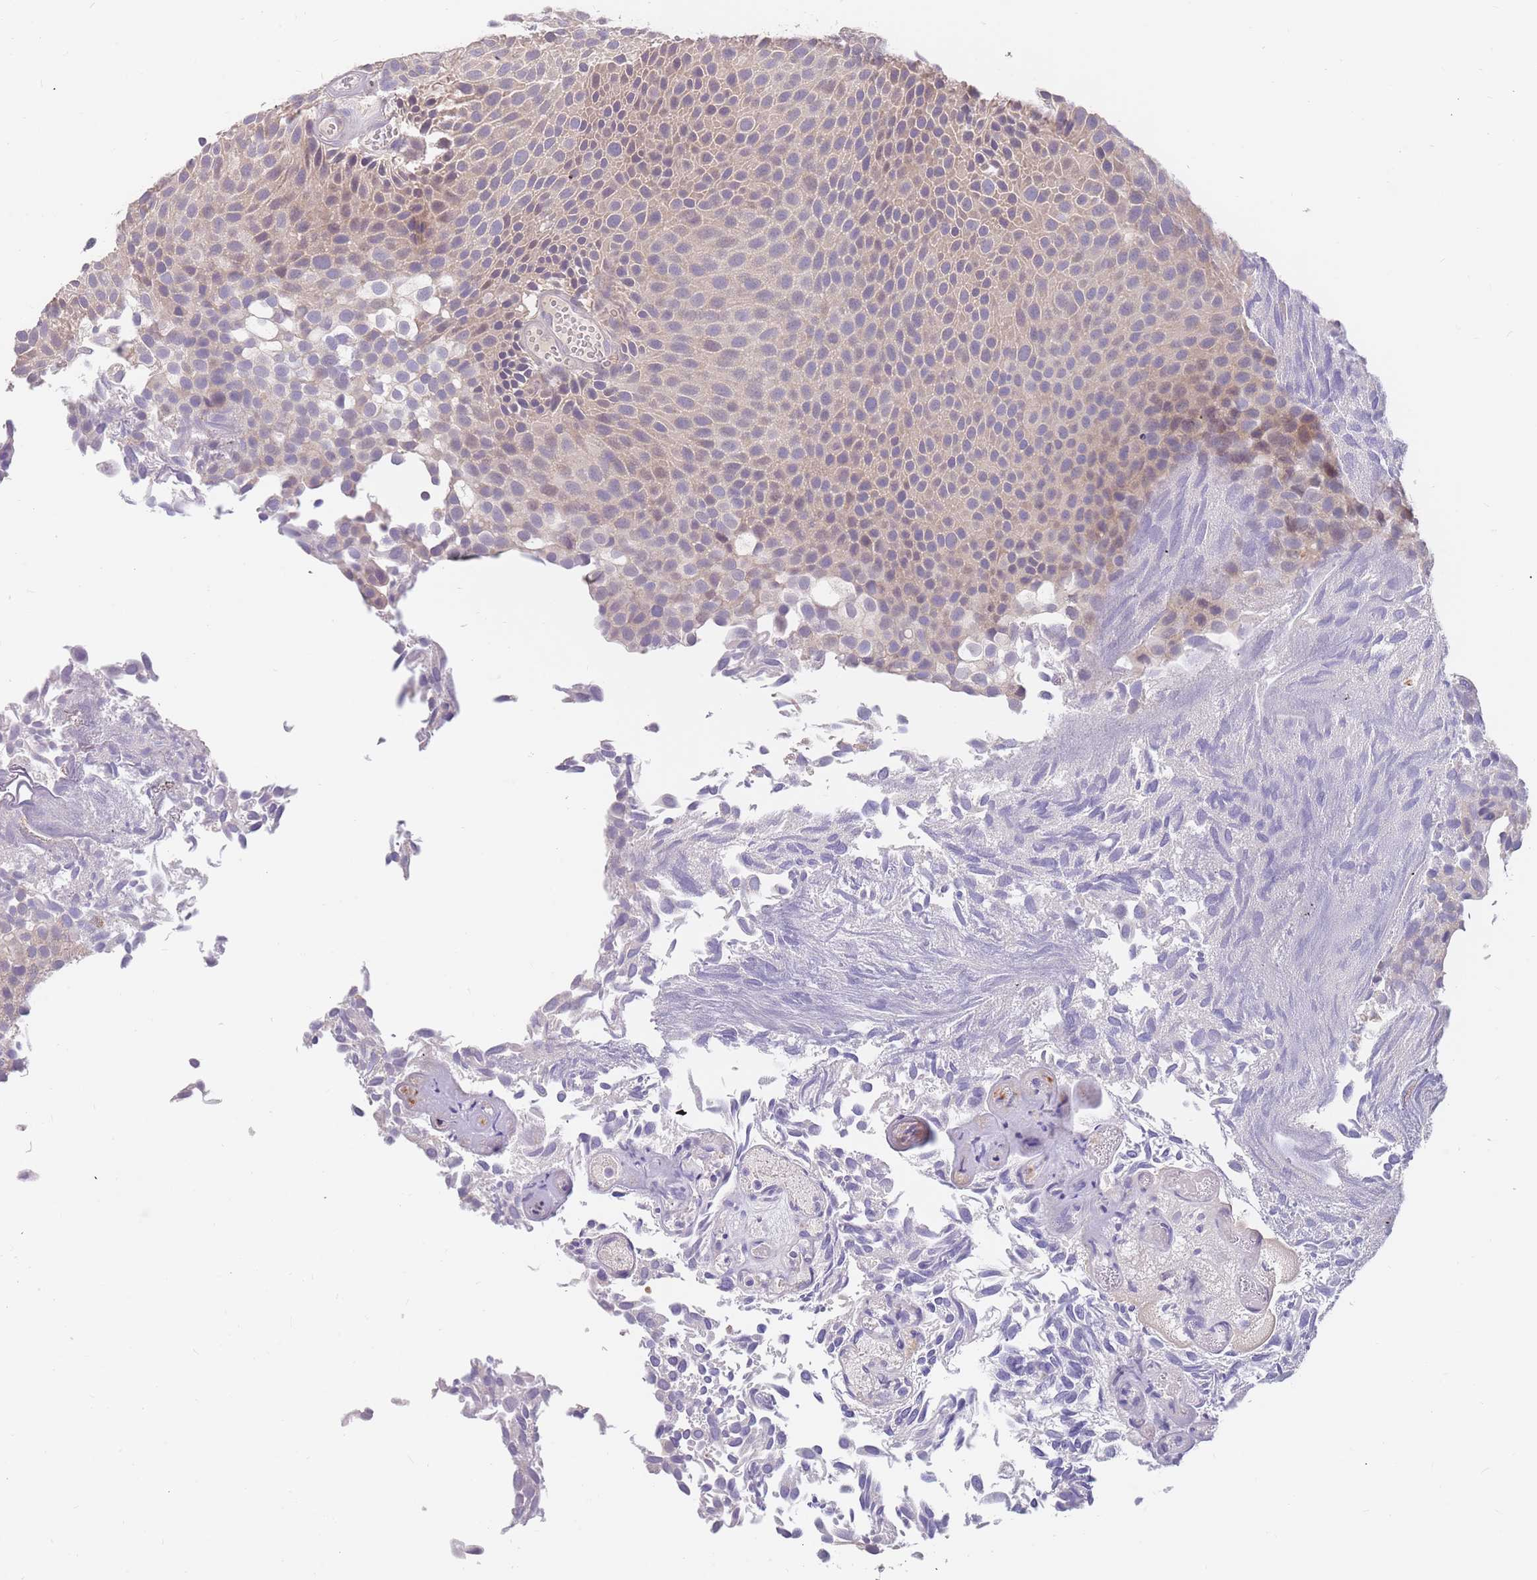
{"staining": {"intensity": "weak", "quantity": "<25%", "location": "cytoplasmic/membranous"}, "tissue": "urothelial cancer", "cell_type": "Tumor cells", "image_type": "cancer", "snomed": [{"axis": "morphology", "description": "Urothelial carcinoma, Low grade"}, {"axis": "topography", "description": "Urinary bladder"}], "caption": "Urothelial carcinoma (low-grade) stained for a protein using immunohistochemistry displays no staining tumor cells.", "gene": "BORCS5", "patient": {"sex": "male", "age": 89}}